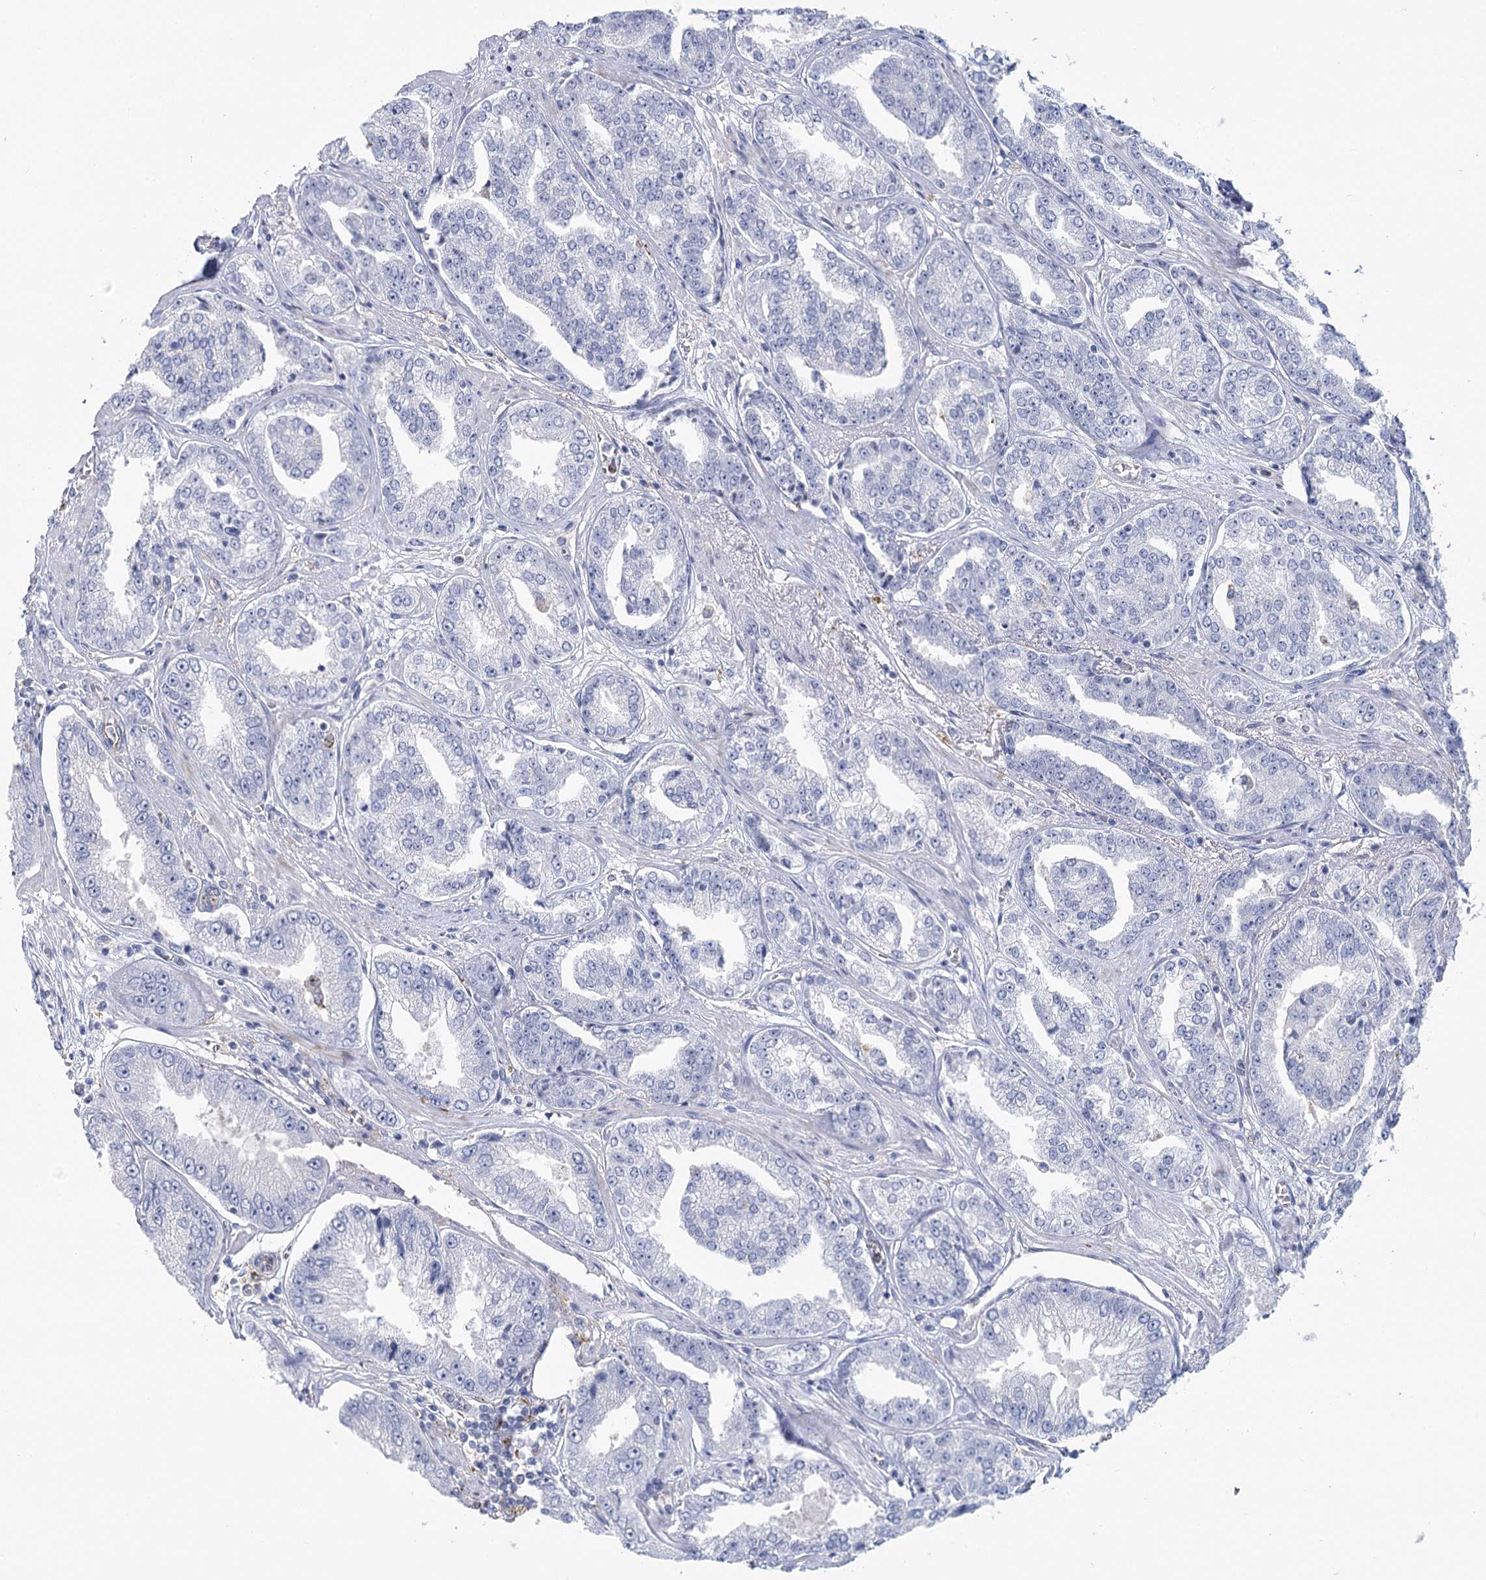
{"staining": {"intensity": "negative", "quantity": "none", "location": "none"}, "tissue": "prostate cancer", "cell_type": "Tumor cells", "image_type": "cancer", "snomed": [{"axis": "morphology", "description": "Adenocarcinoma, High grade"}, {"axis": "topography", "description": "Prostate"}], "caption": "High magnification brightfield microscopy of high-grade adenocarcinoma (prostate) stained with DAB (3,3'-diaminobenzidine) (brown) and counterstained with hematoxylin (blue): tumor cells show no significant positivity.", "gene": "CCDC88A", "patient": {"sex": "male", "age": 71}}